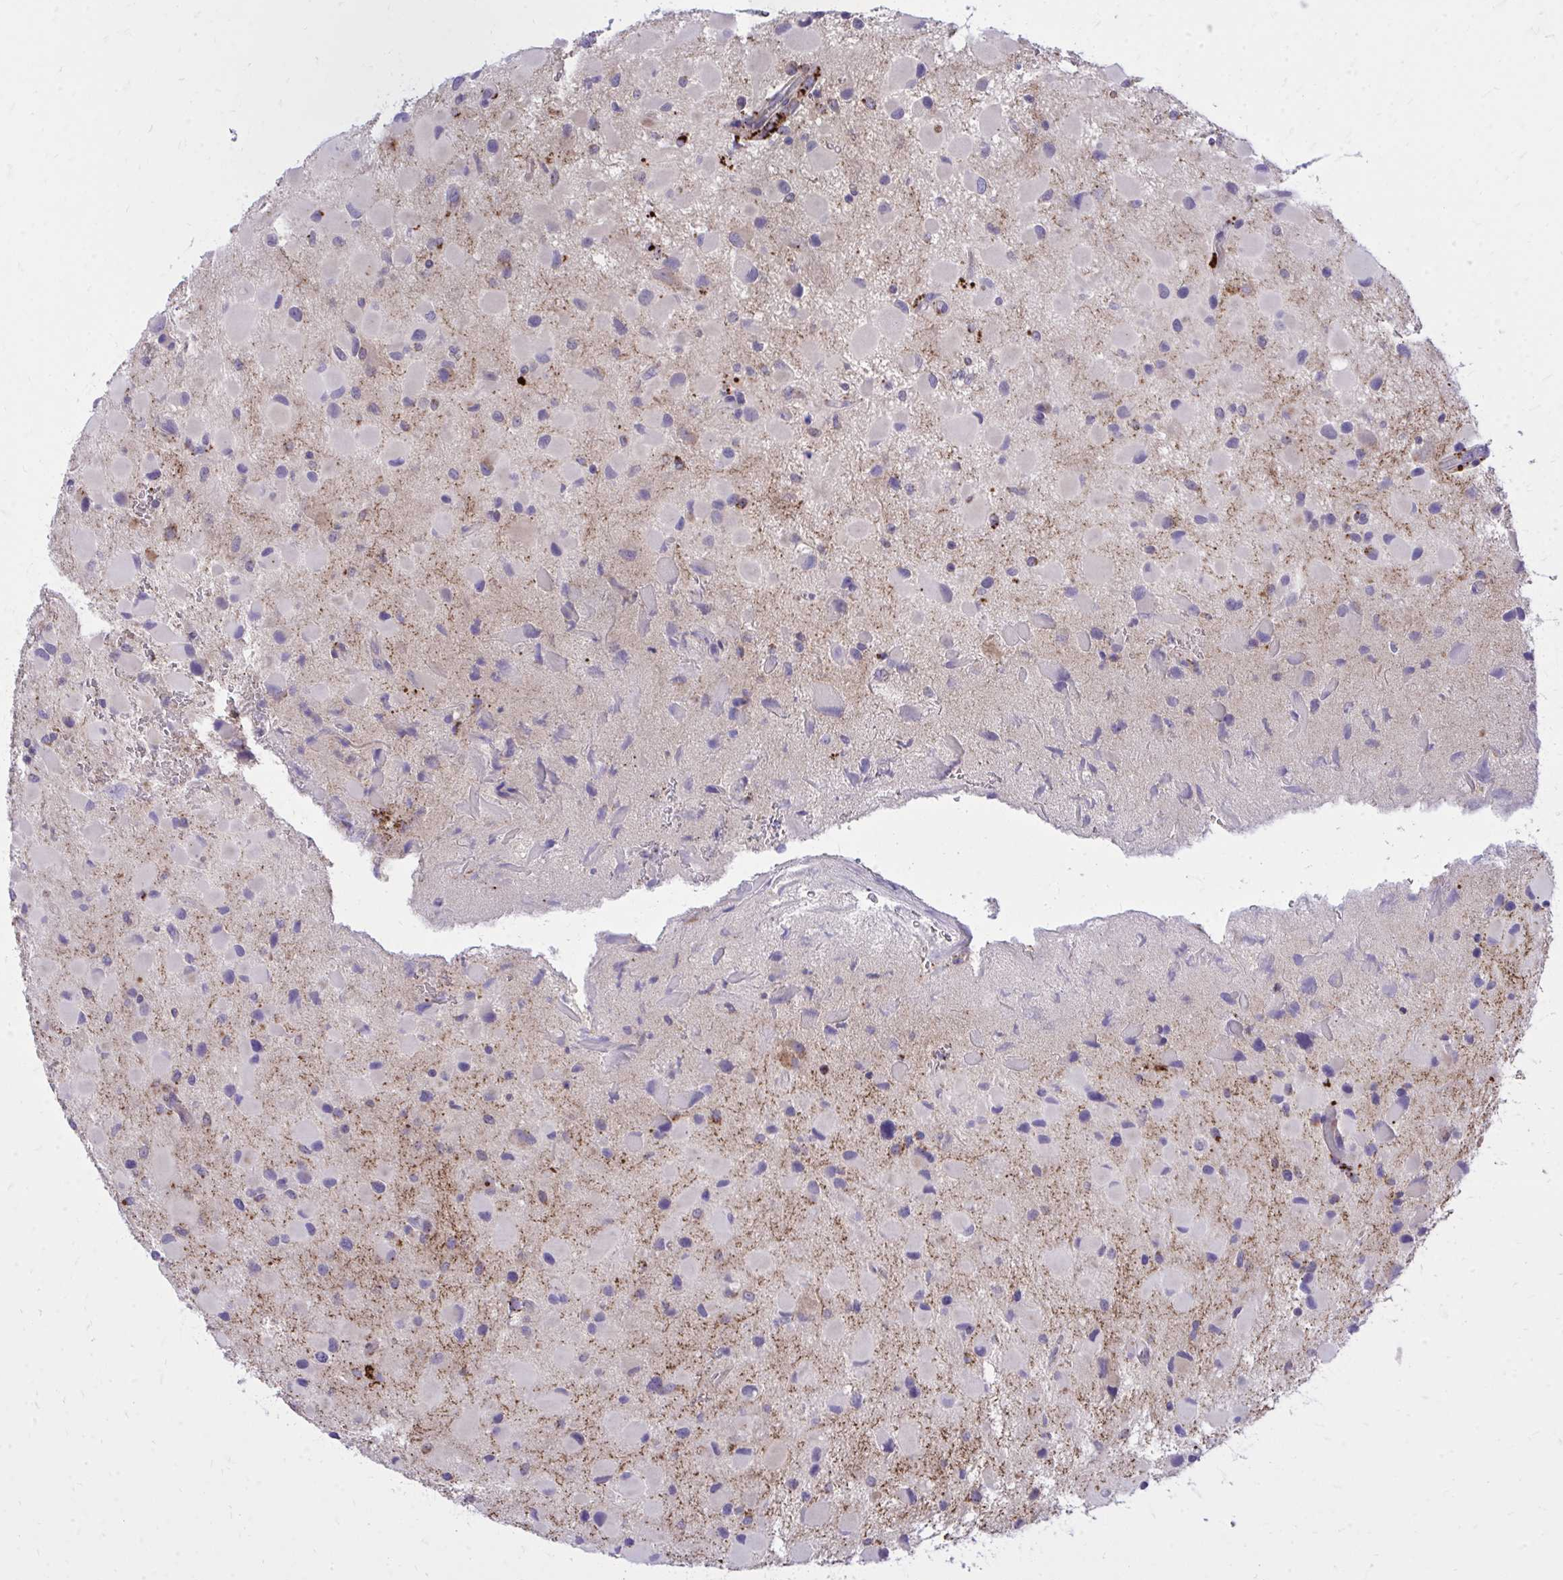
{"staining": {"intensity": "negative", "quantity": "none", "location": "none"}, "tissue": "glioma", "cell_type": "Tumor cells", "image_type": "cancer", "snomed": [{"axis": "morphology", "description": "Glioma, malignant, Low grade"}, {"axis": "topography", "description": "Brain"}], "caption": "Tumor cells are negative for protein expression in human malignant low-grade glioma.", "gene": "TP53I11", "patient": {"sex": "female", "age": 32}}